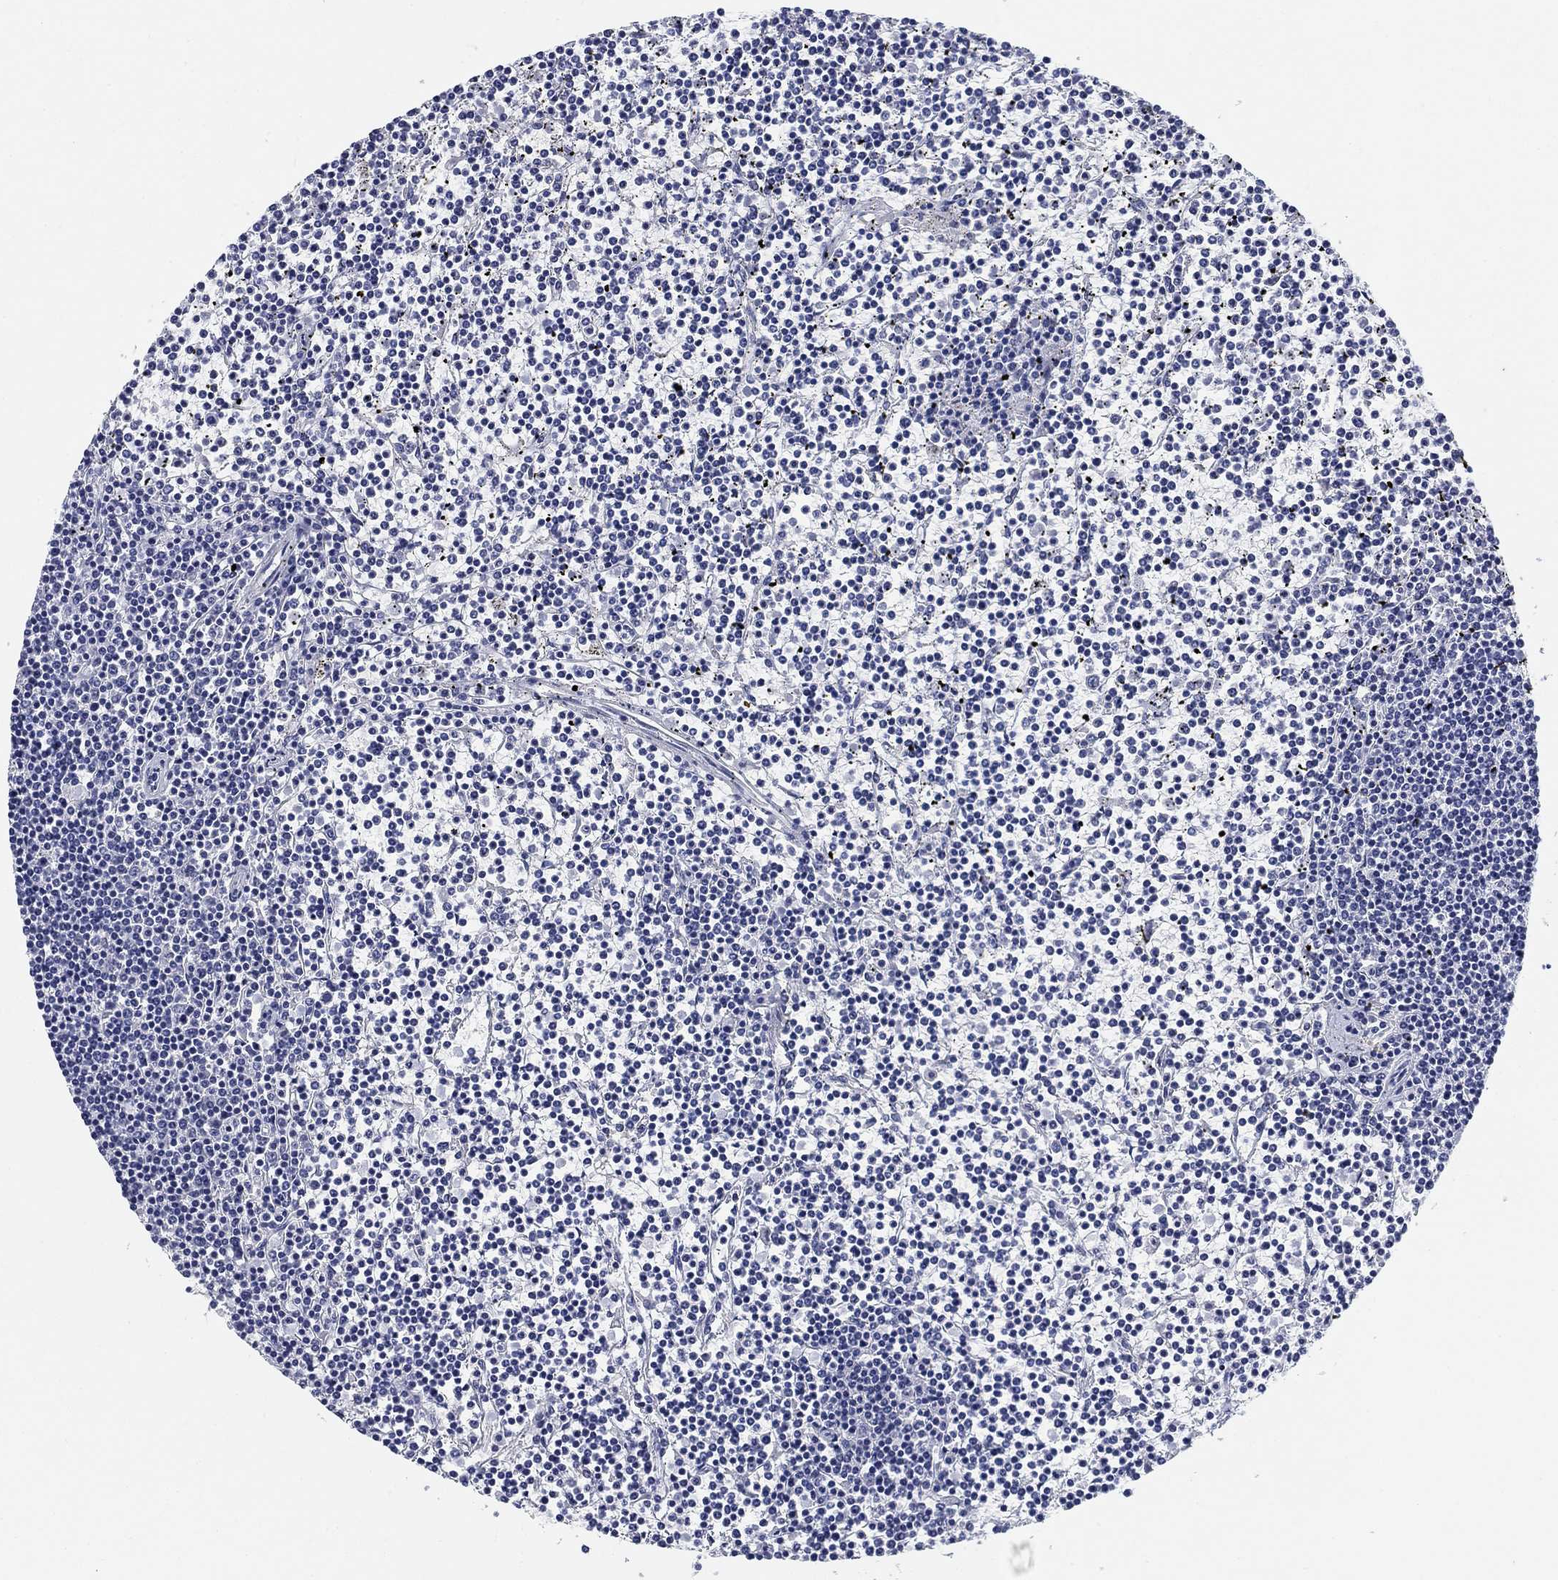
{"staining": {"intensity": "negative", "quantity": "none", "location": "none"}, "tissue": "lymphoma", "cell_type": "Tumor cells", "image_type": "cancer", "snomed": [{"axis": "morphology", "description": "Malignant lymphoma, non-Hodgkin's type, Low grade"}, {"axis": "topography", "description": "Spleen"}], "caption": "Tumor cells are negative for protein expression in human malignant lymphoma, non-Hodgkin's type (low-grade).", "gene": "CLUL1", "patient": {"sex": "female", "age": 19}}